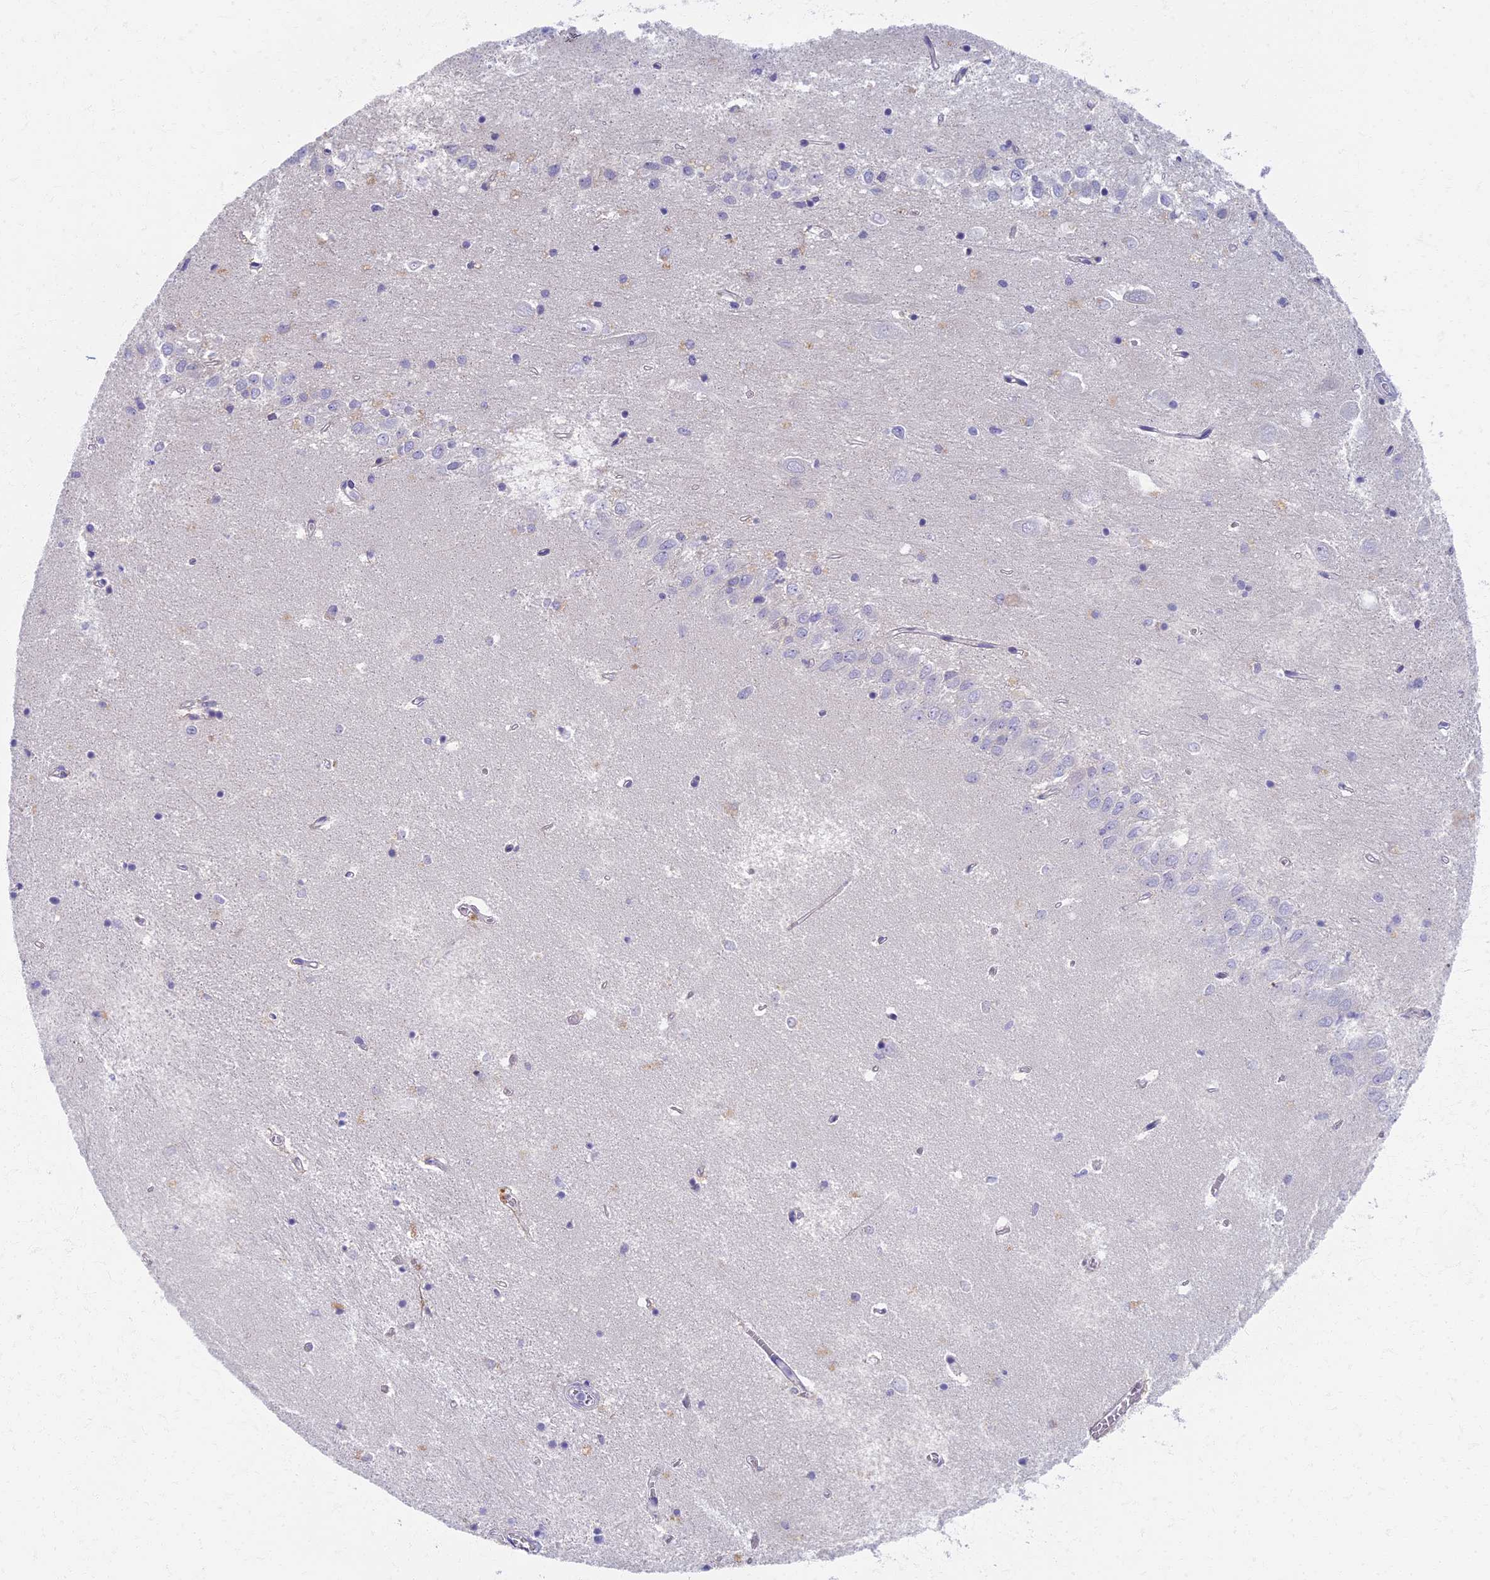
{"staining": {"intensity": "negative", "quantity": "none", "location": "none"}, "tissue": "hippocampus", "cell_type": "Glial cells", "image_type": "normal", "snomed": [{"axis": "morphology", "description": "Normal tissue, NOS"}, {"axis": "topography", "description": "Hippocampus"}], "caption": "Immunohistochemistry (IHC) micrograph of unremarkable hippocampus: hippocampus stained with DAB (3,3'-diaminobenzidine) displays no significant protein positivity in glial cells.", "gene": "AP4E1", "patient": {"sex": "female", "age": 64}}